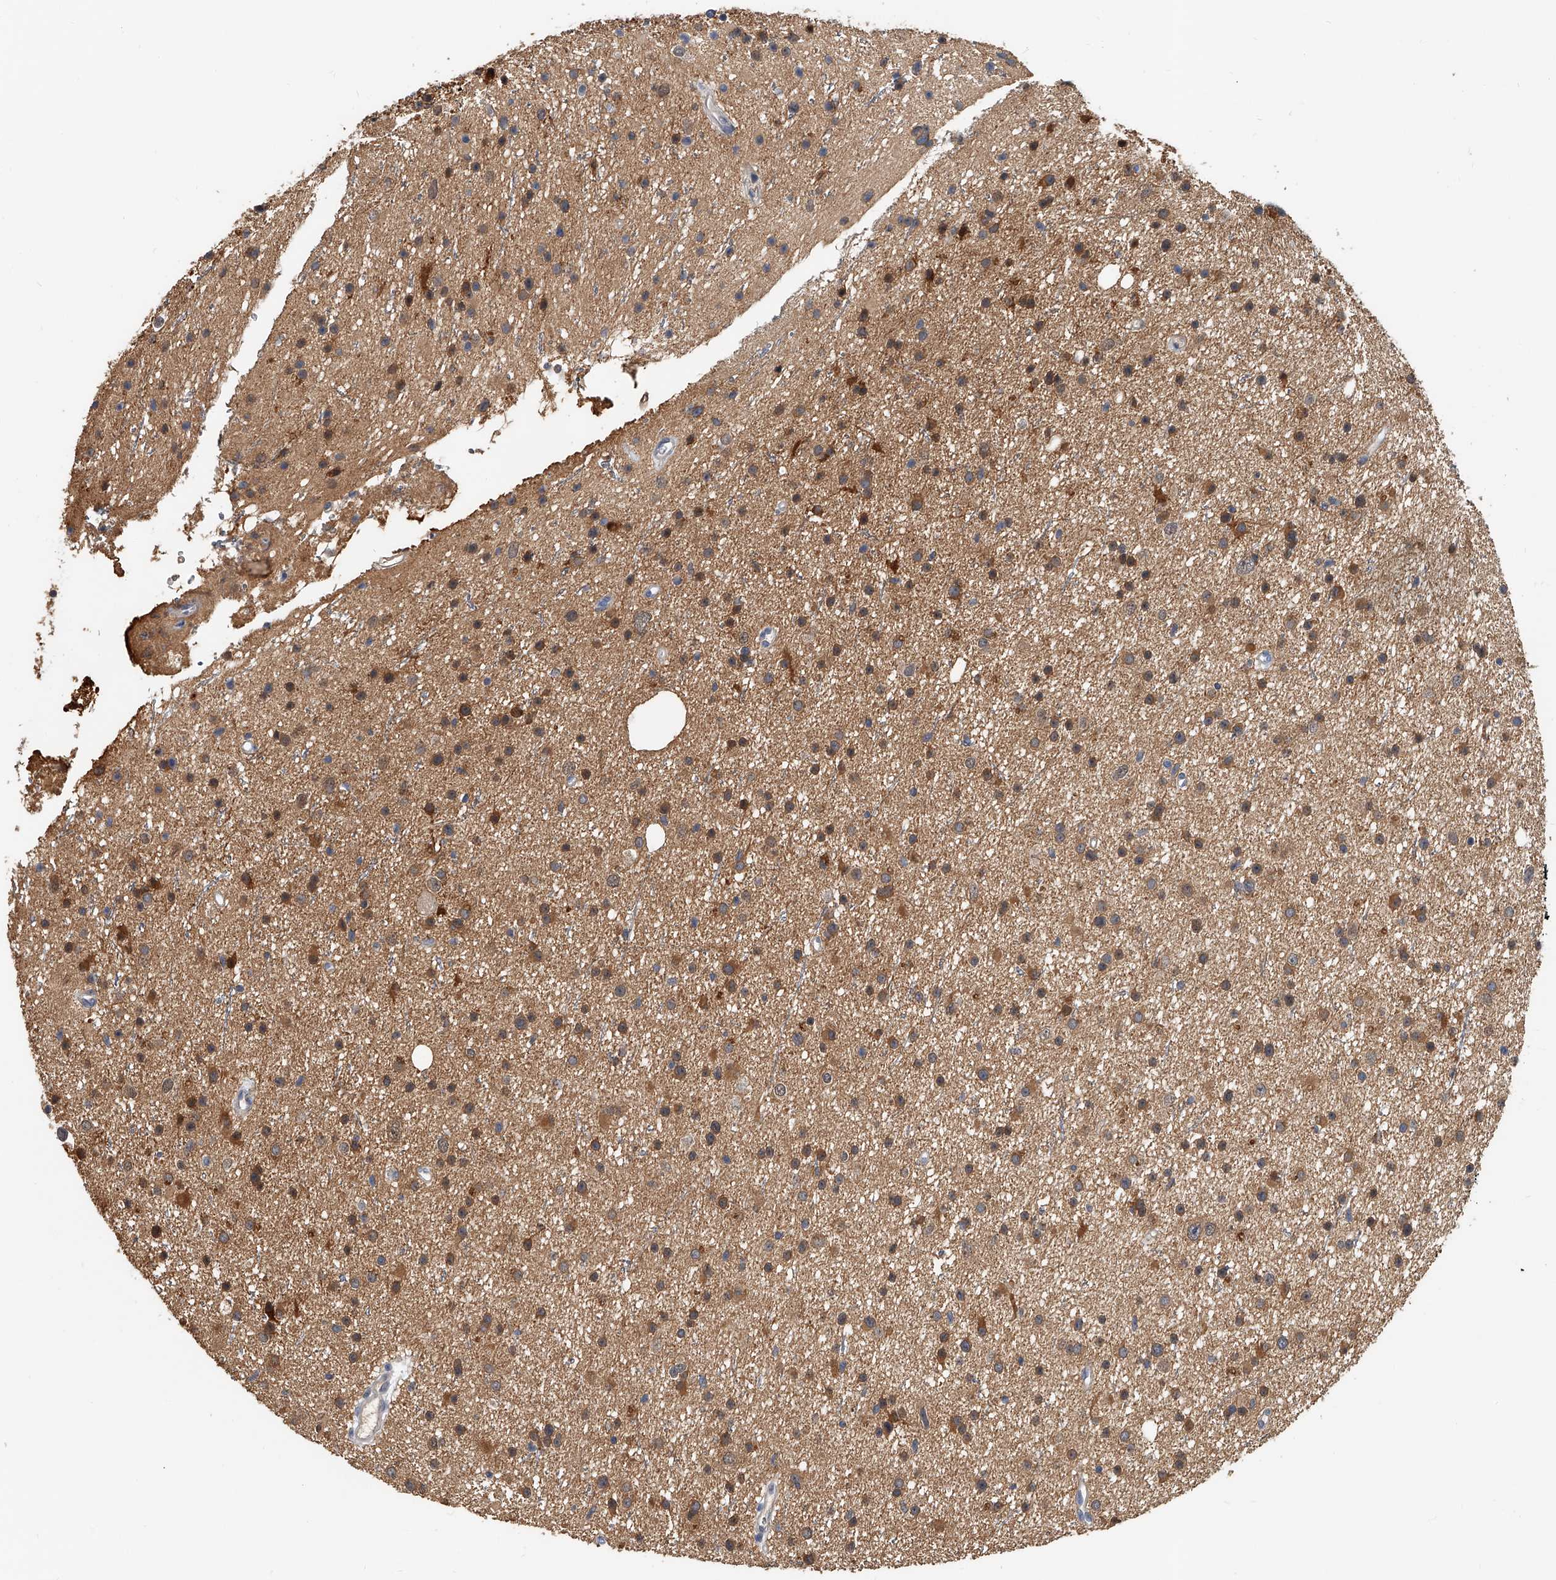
{"staining": {"intensity": "moderate", "quantity": ">75%", "location": "cytoplasmic/membranous"}, "tissue": "glioma", "cell_type": "Tumor cells", "image_type": "cancer", "snomed": [{"axis": "morphology", "description": "Glioma, malignant, Low grade"}, {"axis": "topography", "description": "Cerebral cortex"}], "caption": "IHC histopathology image of neoplastic tissue: human low-grade glioma (malignant) stained using IHC demonstrates medium levels of moderate protein expression localized specifically in the cytoplasmic/membranous of tumor cells, appearing as a cytoplasmic/membranous brown color.", "gene": "CD200", "patient": {"sex": "female", "age": 39}}